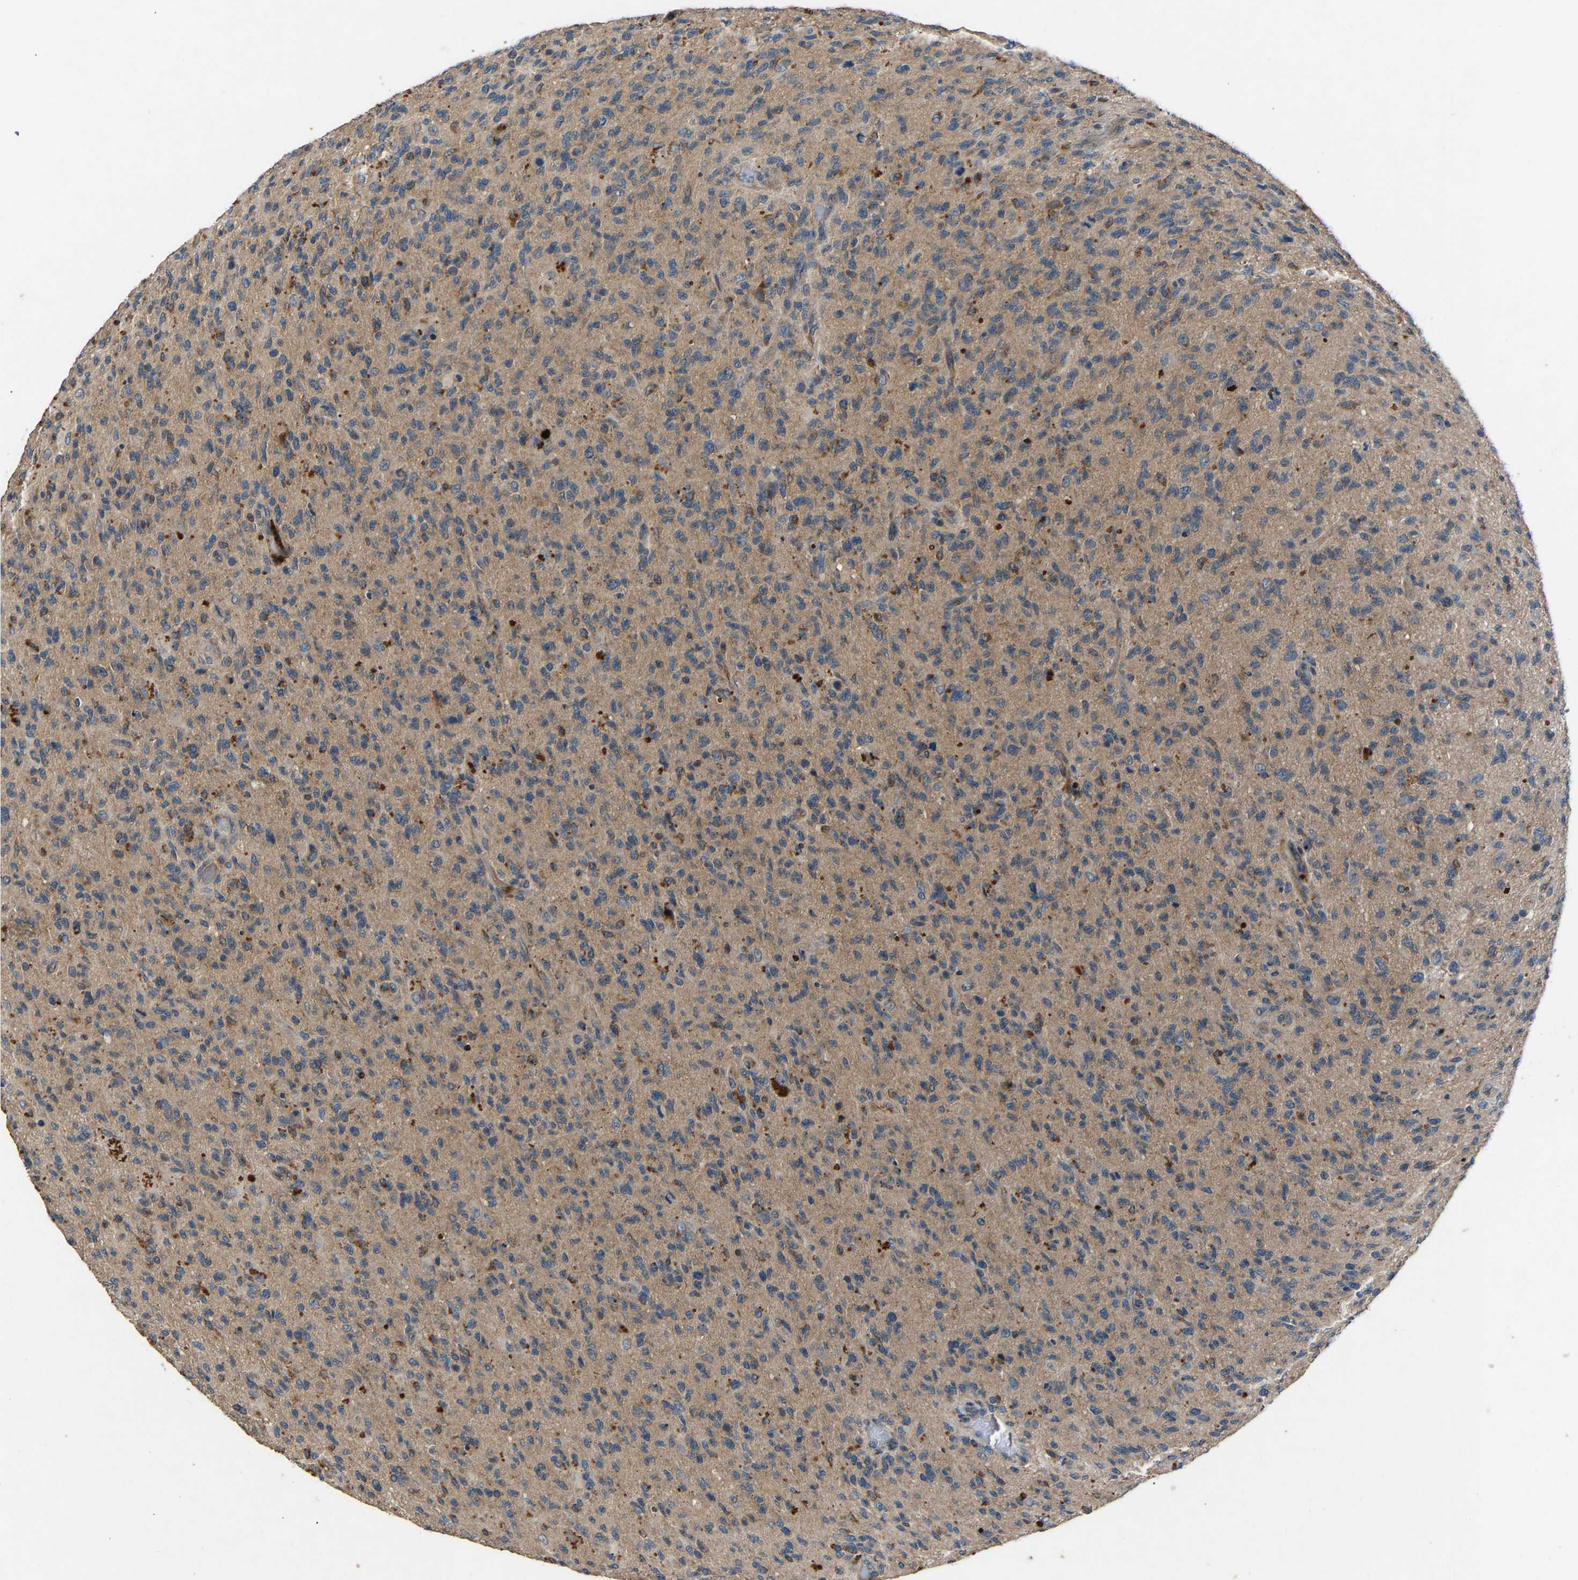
{"staining": {"intensity": "moderate", "quantity": "<25%", "location": "cytoplasmic/membranous"}, "tissue": "glioma", "cell_type": "Tumor cells", "image_type": "cancer", "snomed": [{"axis": "morphology", "description": "Glioma, malignant, High grade"}, {"axis": "topography", "description": "Brain"}], "caption": "This histopathology image shows immunohistochemistry (IHC) staining of human glioma, with low moderate cytoplasmic/membranous expression in approximately <25% of tumor cells.", "gene": "PPID", "patient": {"sex": "male", "age": 71}}